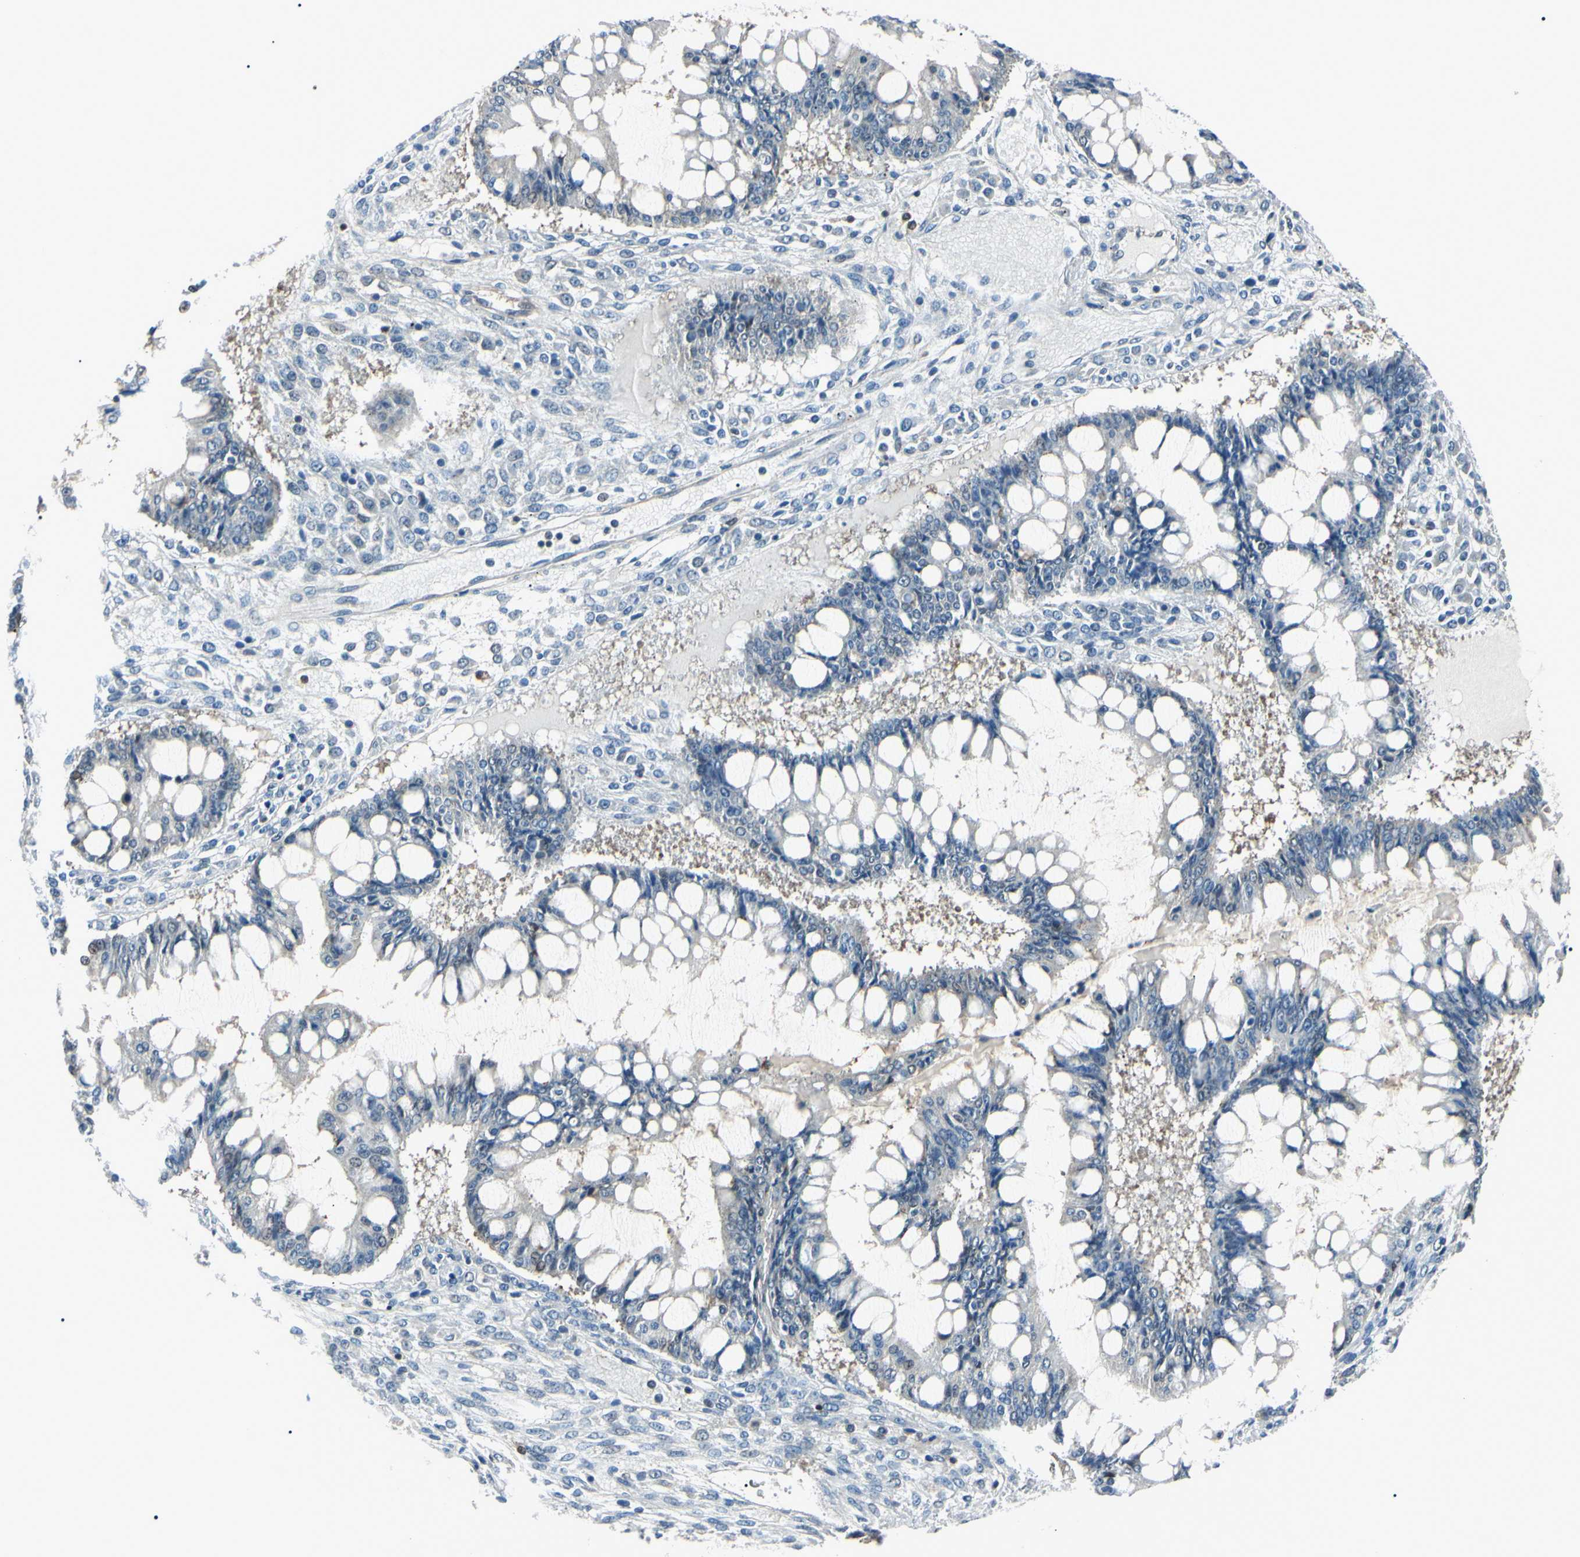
{"staining": {"intensity": "negative", "quantity": "none", "location": "none"}, "tissue": "ovarian cancer", "cell_type": "Tumor cells", "image_type": "cancer", "snomed": [{"axis": "morphology", "description": "Cystadenocarcinoma, mucinous, NOS"}, {"axis": "topography", "description": "Ovary"}], "caption": "This is an immunohistochemistry photomicrograph of human ovarian cancer. There is no staining in tumor cells.", "gene": "PGK1", "patient": {"sex": "female", "age": 73}}